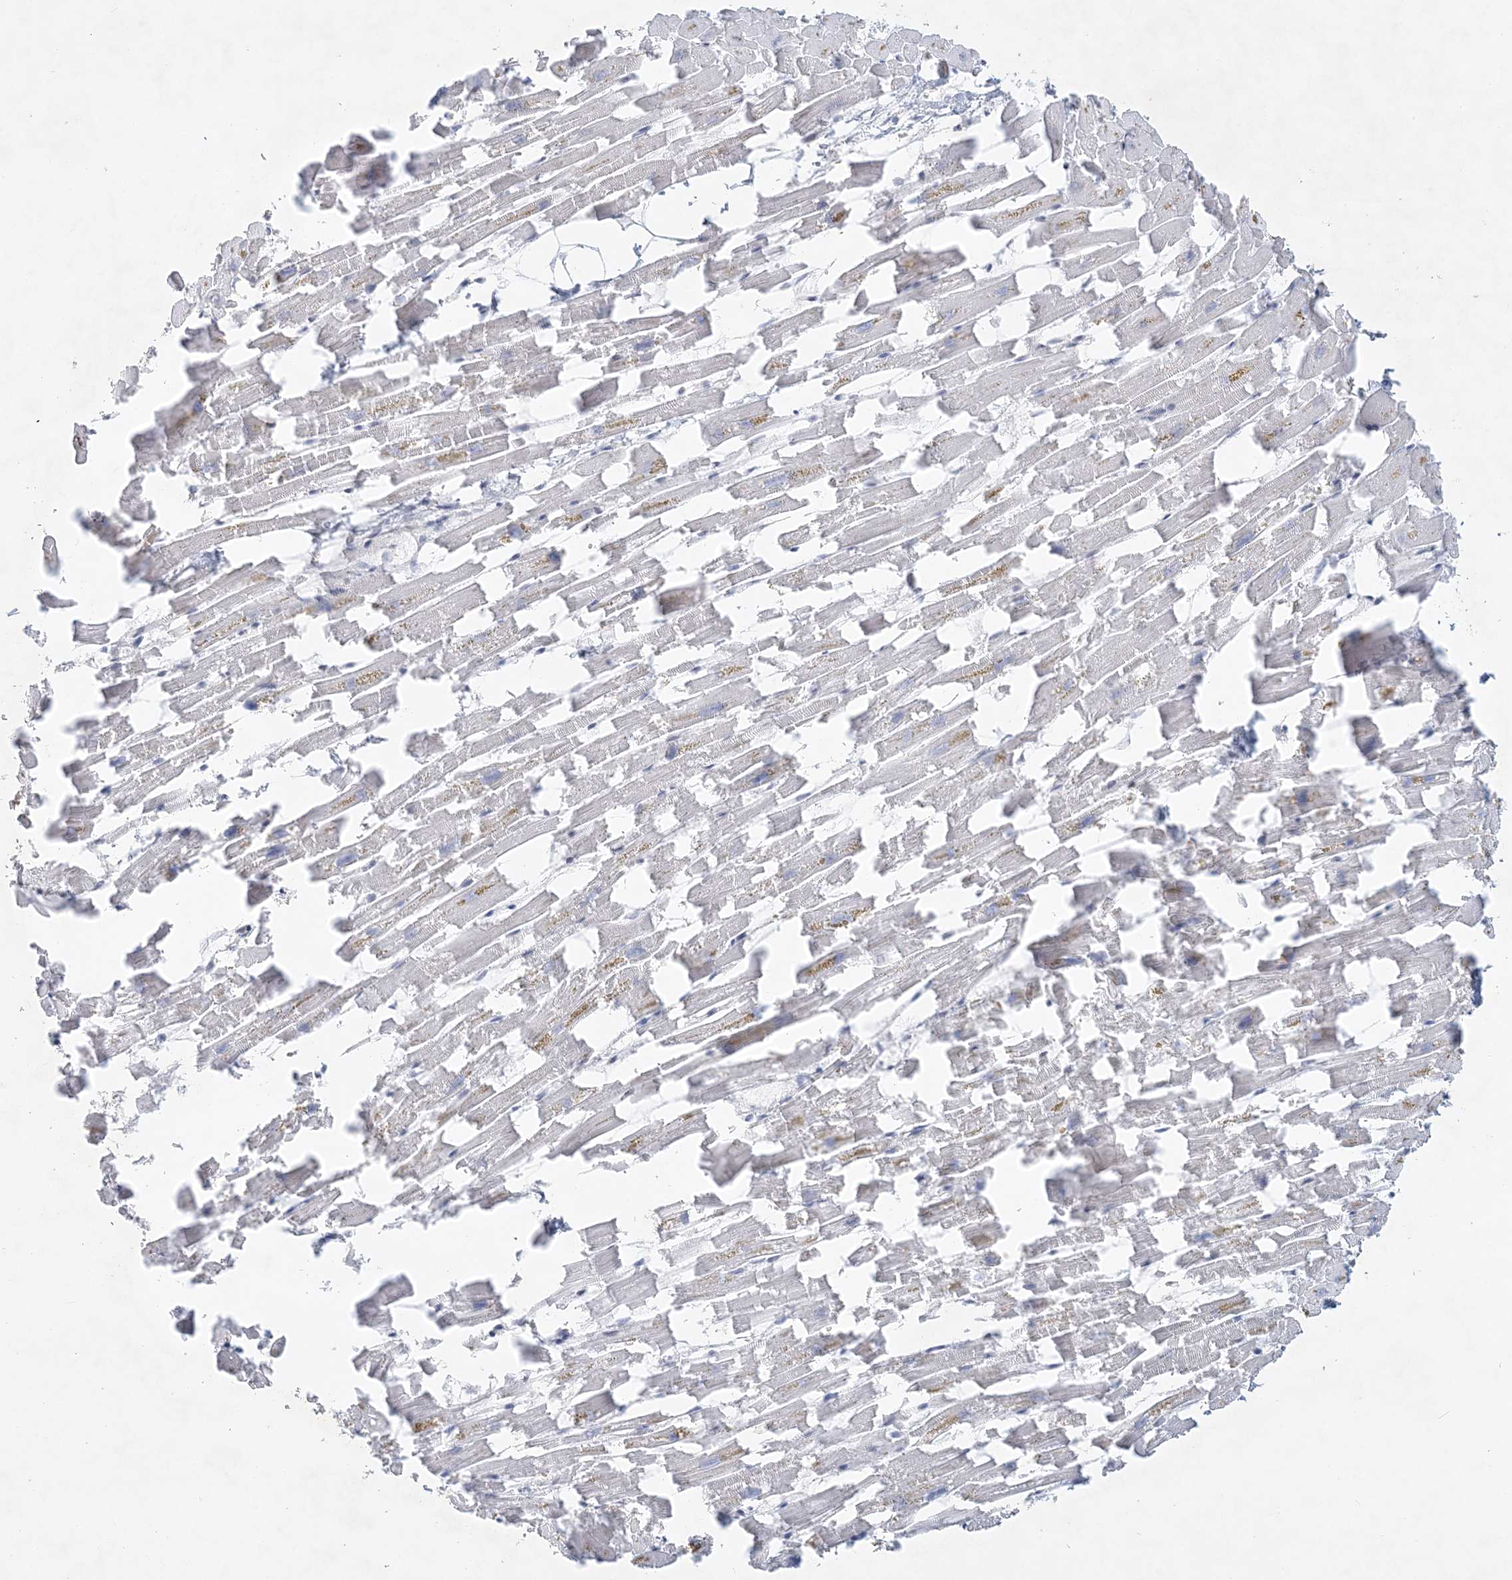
{"staining": {"intensity": "negative", "quantity": "none", "location": "none"}, "tissue": "heart muscle", "cell_type": "Cardiomyocytes", "image_type": "normal", "snomed": [{"axis": "morphology", "description": "Normal tissue, NOS"}, {"axis": "topography", "description": "Heart"}], "caption": "This photomicrograph is of benign heart muscle stained with immunohistochemistry to label a protein in brown with the nuclei are counter-stained blue. There is no positivity in cardiomyocytes.", "gene": "KMT2D", "patient": {"sex": "female", "age": 64}}